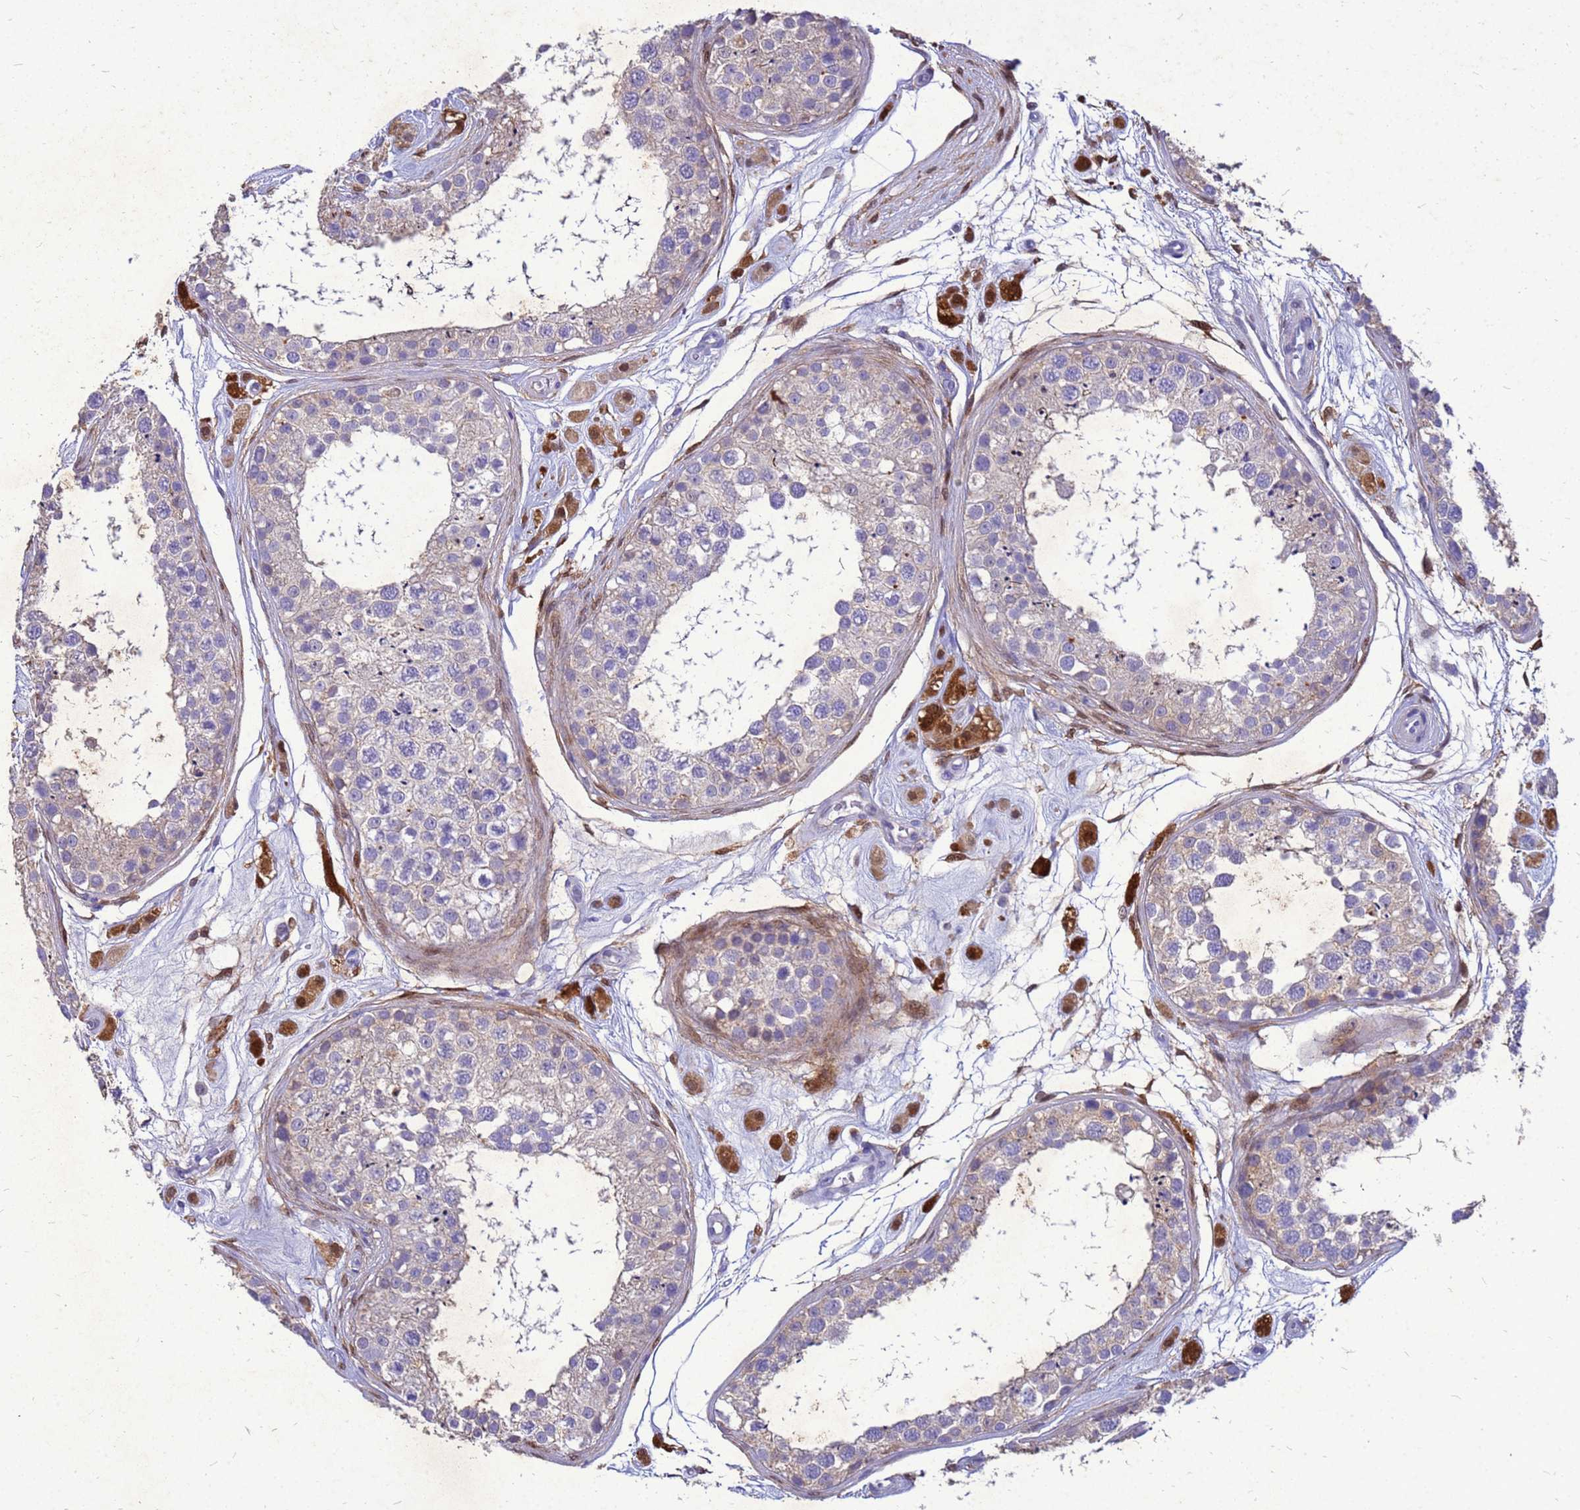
{"staining": {"intensity": "weak", "quantity": "25%-75%", "location": "cytoplasmic/membranous"}, "tissue": "testis", "cell_type": "Cells in seminiferous ducts", "image_type": "normal", "snomed": [{"axis": "morphology", "description": "Normal tissue, NOS"}, {"axis": "topography", "description": "Testis"}], "caption": "IHC image of benign testis: testis stained using IHC displays low levels of weak protein expression localized specifically in the cytoplasmic/membranous of cells in seminiferous ducts, appearing as a cytoplasmic/membranous brown color.", "gene": "AKR1C1", "patient": {"sex": "male", "age": 25}}